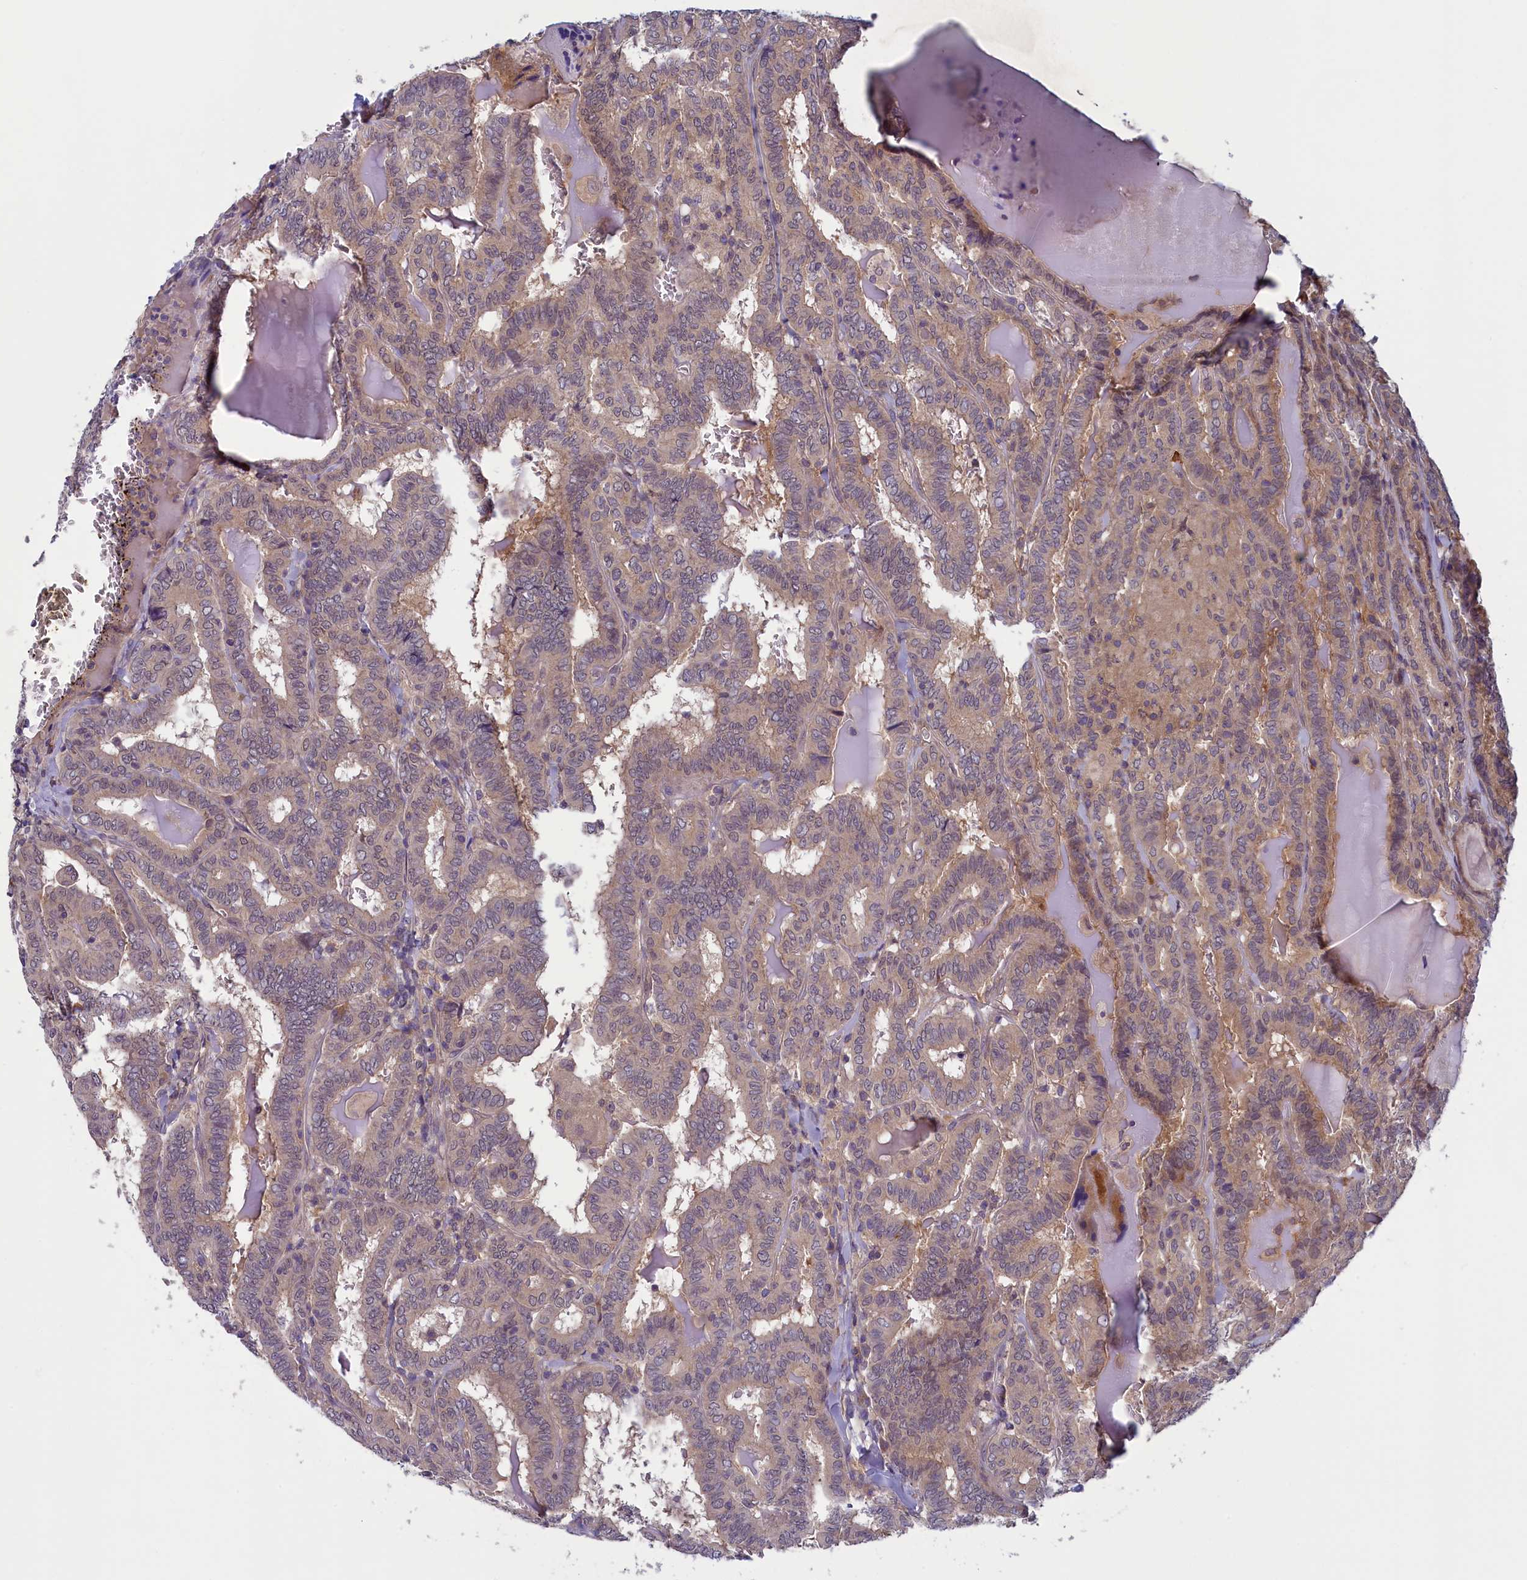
{"staining": {"intensity": "weak", "quantity": "25%-75%", "location": "cytoplasmic/membranous"}, "tissue": "thyroid cancer", "cell_type": "Tumor cells", "image_type": "cancer", "snomed": [{"axis": "morphology", "description": "Papillary adenocarcinoma, NOS"}, {"axis": "topography", "description": "Thyroid gland"}], "caption": "Thyroid cancer (papillary adenocarcinoma) stained for a protein reveals weak cytoplasmic/membranous positivity in tumor cells. Using DAB (brown) and hematoxylin (blue) stains, captured at high magnification using brightfield microscopy.", "gene": "NUBP1", "patient": {"sex": "female", "age": 72}}